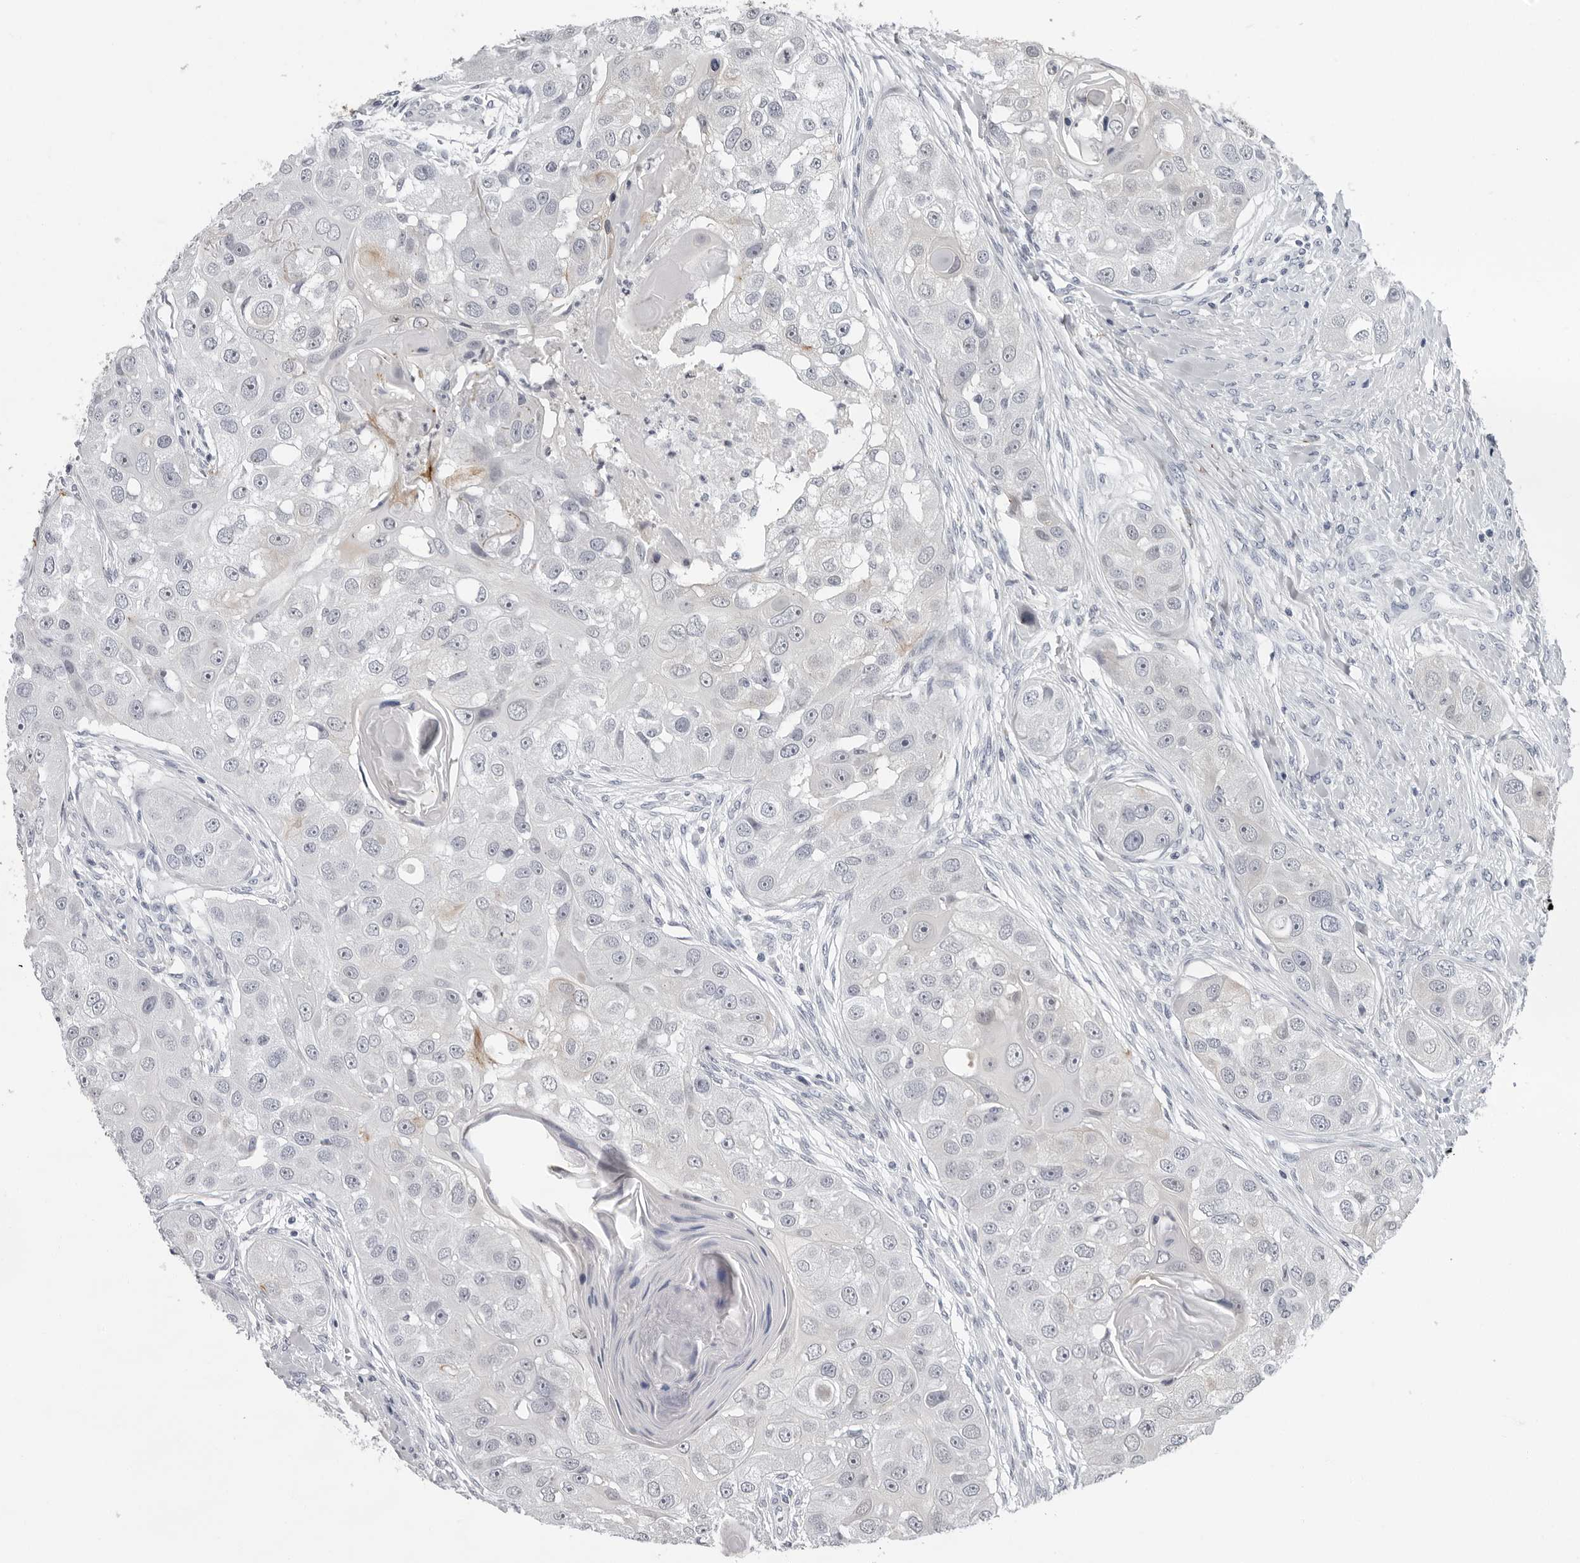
{"staining": {"intensity": "negative", "quantity": "none", "location": "none"}, "tissue": "head and neck cancer", "cell_type": "Tumor cells", "image_type": "cancer", "snomed": [{"axis": "morphology", "description": "Normal tissue, NOS"}, {"axis": "morphology", "description": "Squamous cell carcinoma, NOS"}, {"axis": "topography", "description": "Skeletal muscle"}, {"axis": "topography", "description": "Head-Neck"}], "caption": "Immunohistochemical staining of head and neck cancer (squamous cell carcinoma) demonstrates no significant expression in tumor cells. (DAB (3,3'-diaminobenzidine) immunohistochemistry (IHC) with hematoxylin counter stain).", "gene": "CCDC28B", "patient": {"sex": "male", "age": 51}}